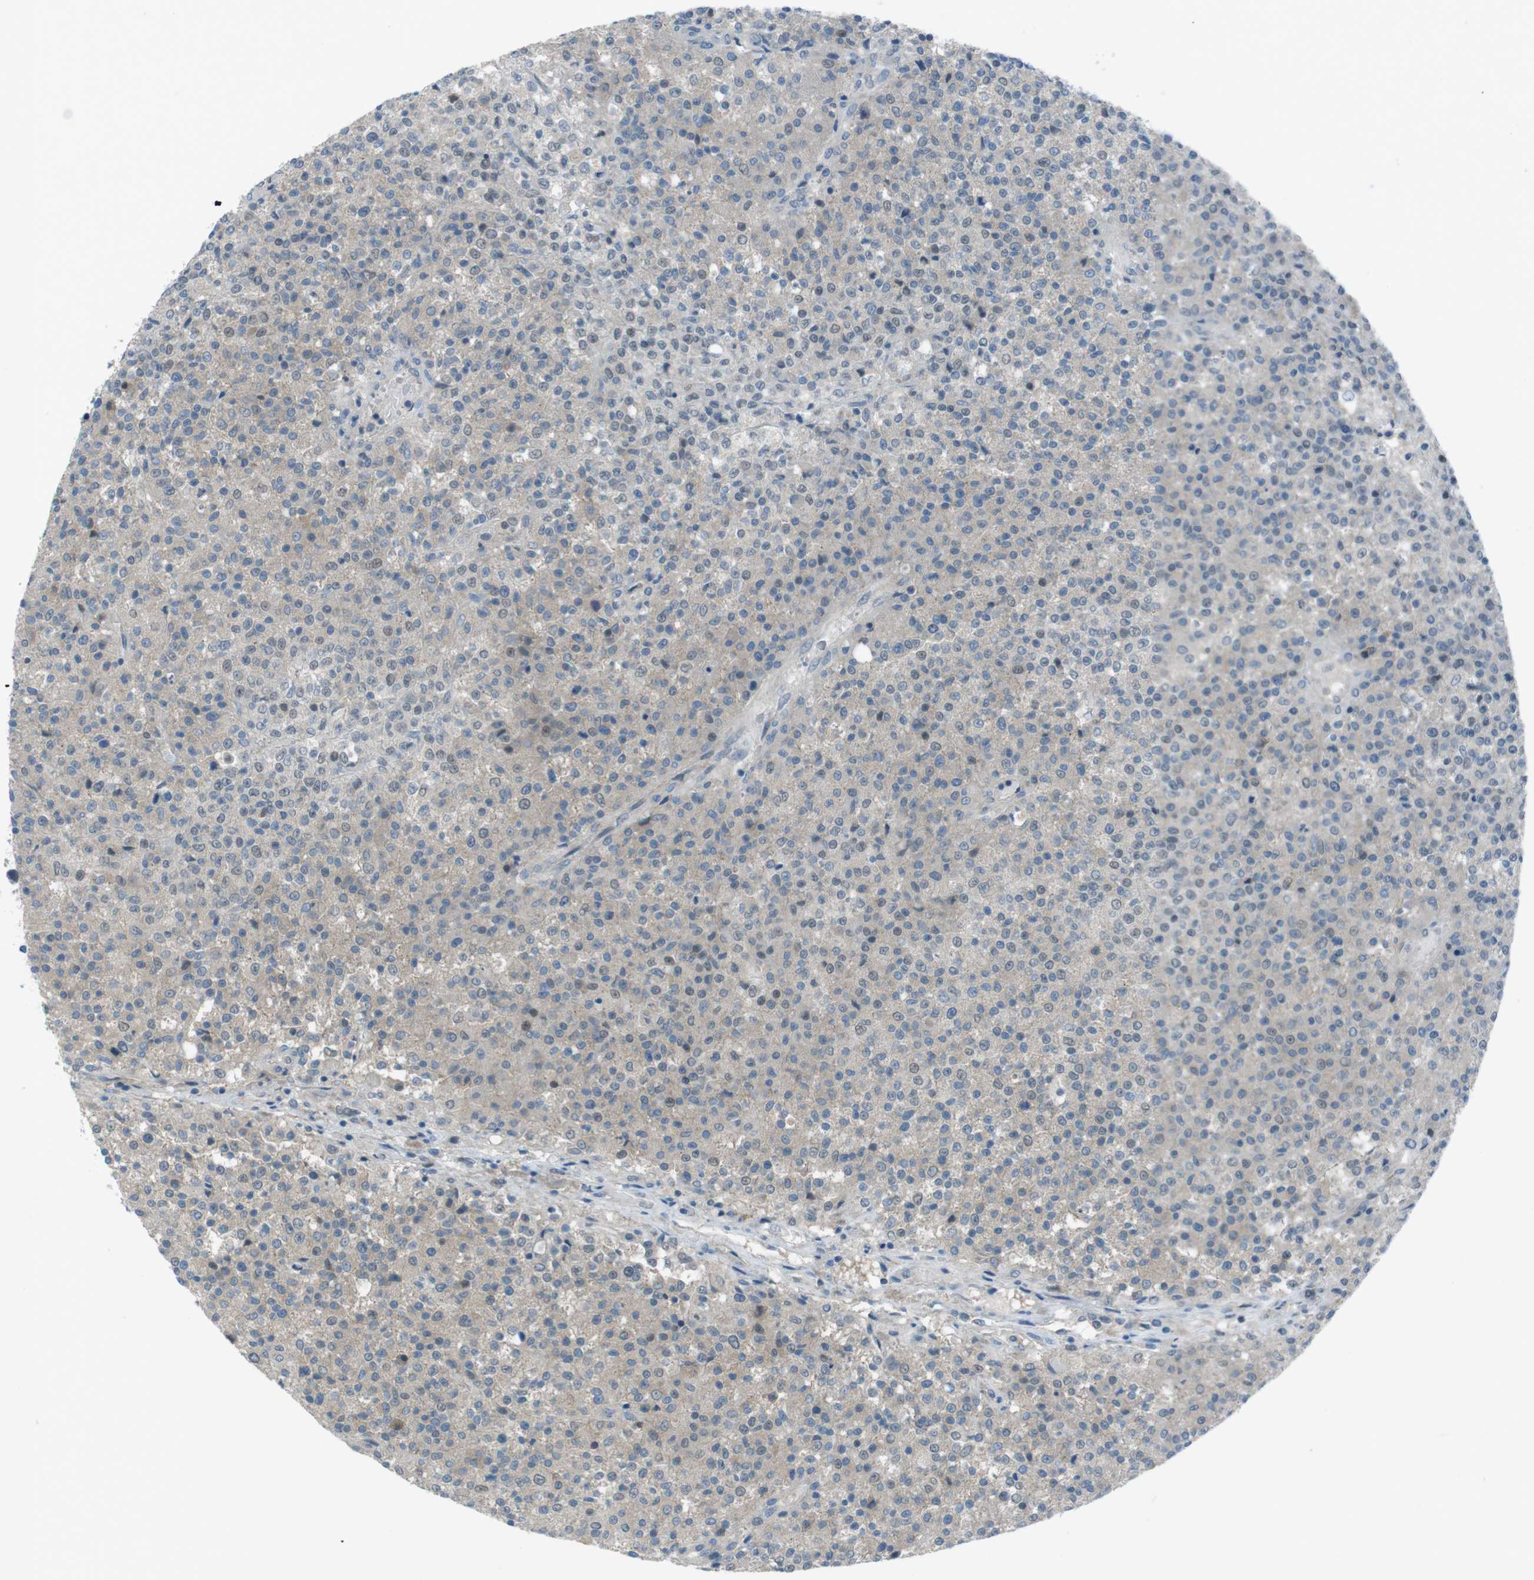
{"staining": {"intensity": "negative", "quantity": "none", "location": "none"}, "tissue": "testis cancer", "cell_type": "Tumor cells", "image_type": "cancer", "snomed": [{"axis": "morphology", "description": "Seminoma, NOS"}, {"axis": "topography", "description": "Testis"}], "caption": "DAB immunohistochemical staining of testis cancer (seminoma) reveals no significant staining in tumor cells.", "gene": "ZDHHC20", "patient": {"sex": "male", "age": 59}}